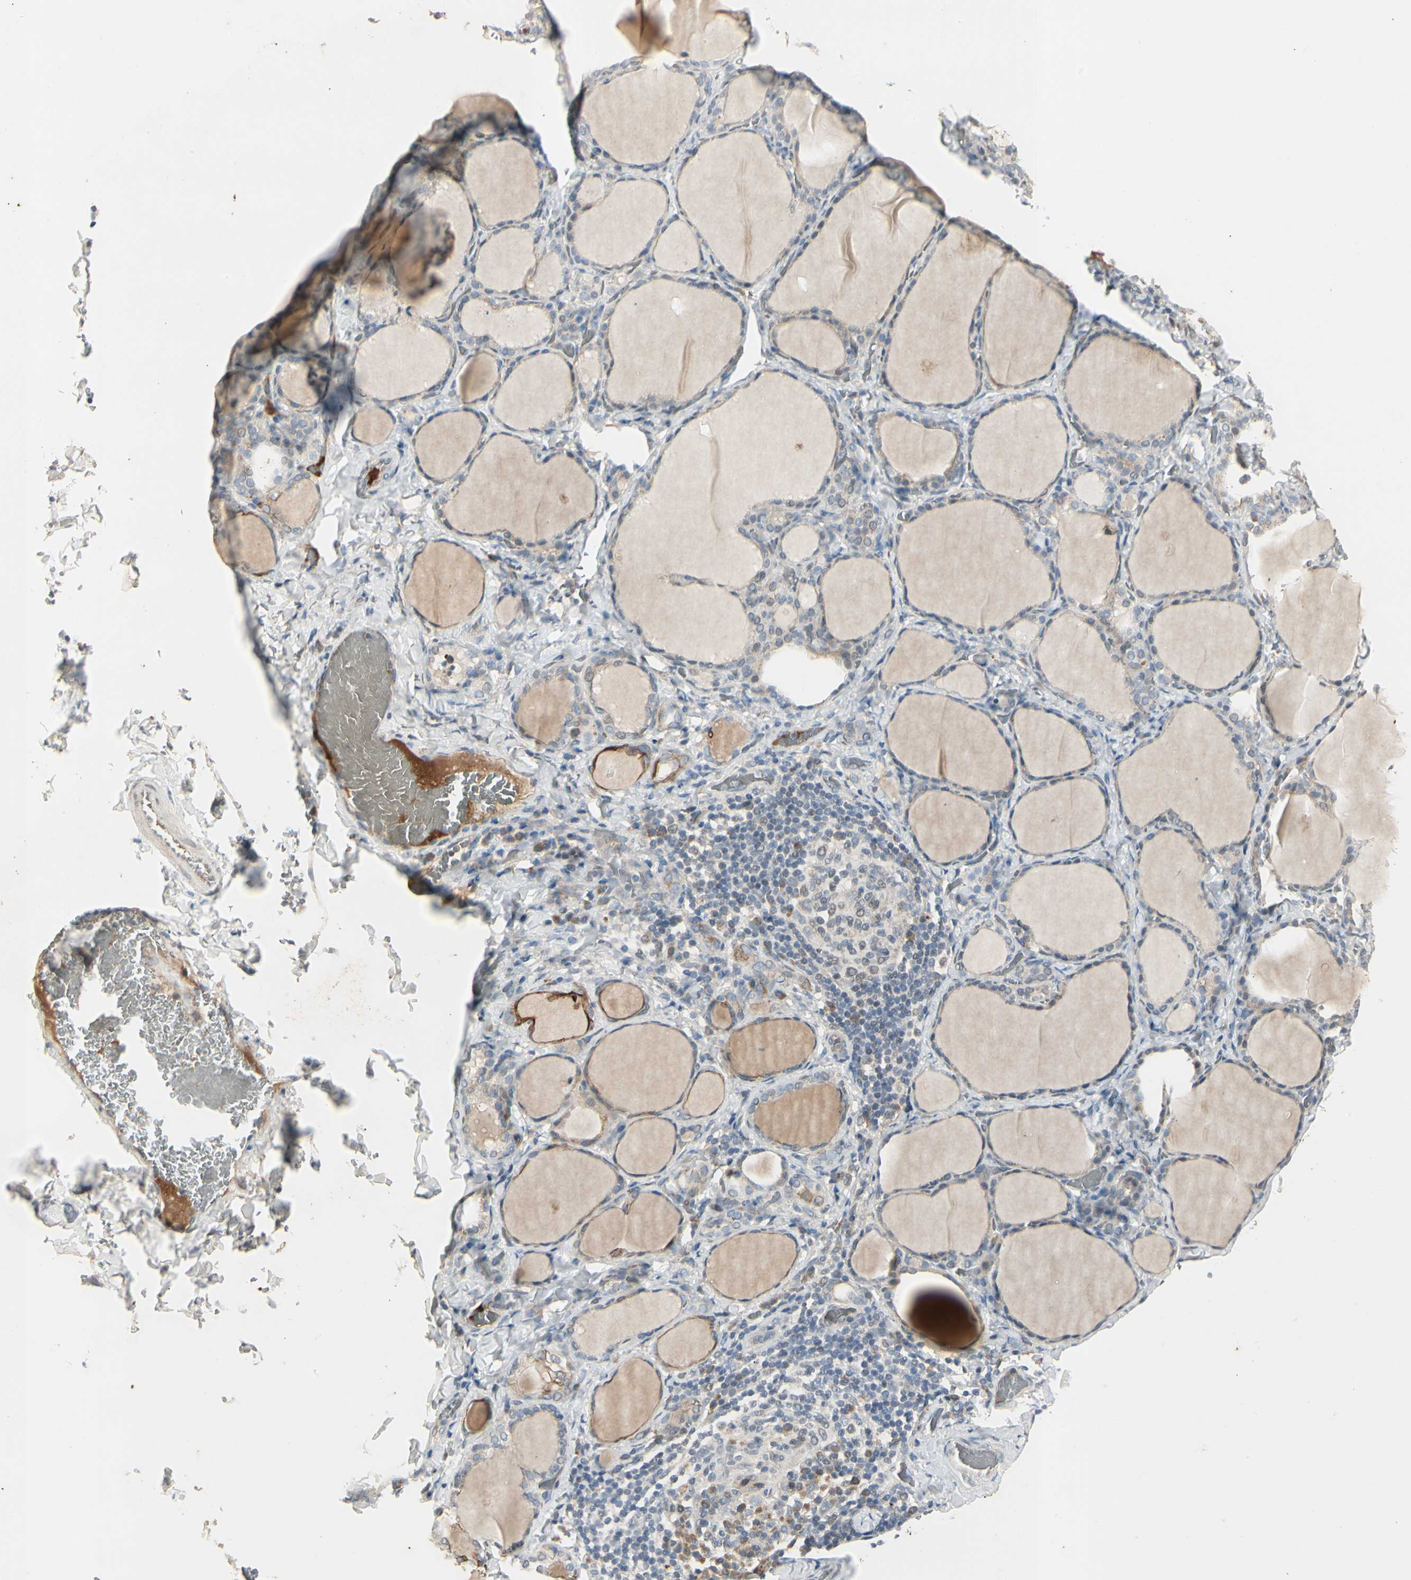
{"staining": {"intensity": "weak", "quantity": ">75%", "location": "cytoplasmic/membranous"}, "tissue": "thyroid gland", "cell_type": "Glandular cells", "image_type": "normal", "snomed": [{"axis": "morphology", "description": "Normal tissue, NOS"}, {"axis": "morphology", "description": "Papillary adenocarcinoma, NOS"}, {"axis": "topography", "description": "Thyroid gland"}], "caption": "The photomicrograph displays staining of normal thyroid gland, revealing weak cytoplasmic/membranous protein expression (brown color) within glandular cells.", "gene": "SKIL", "patient": {"sex": "female", "age": 30}}